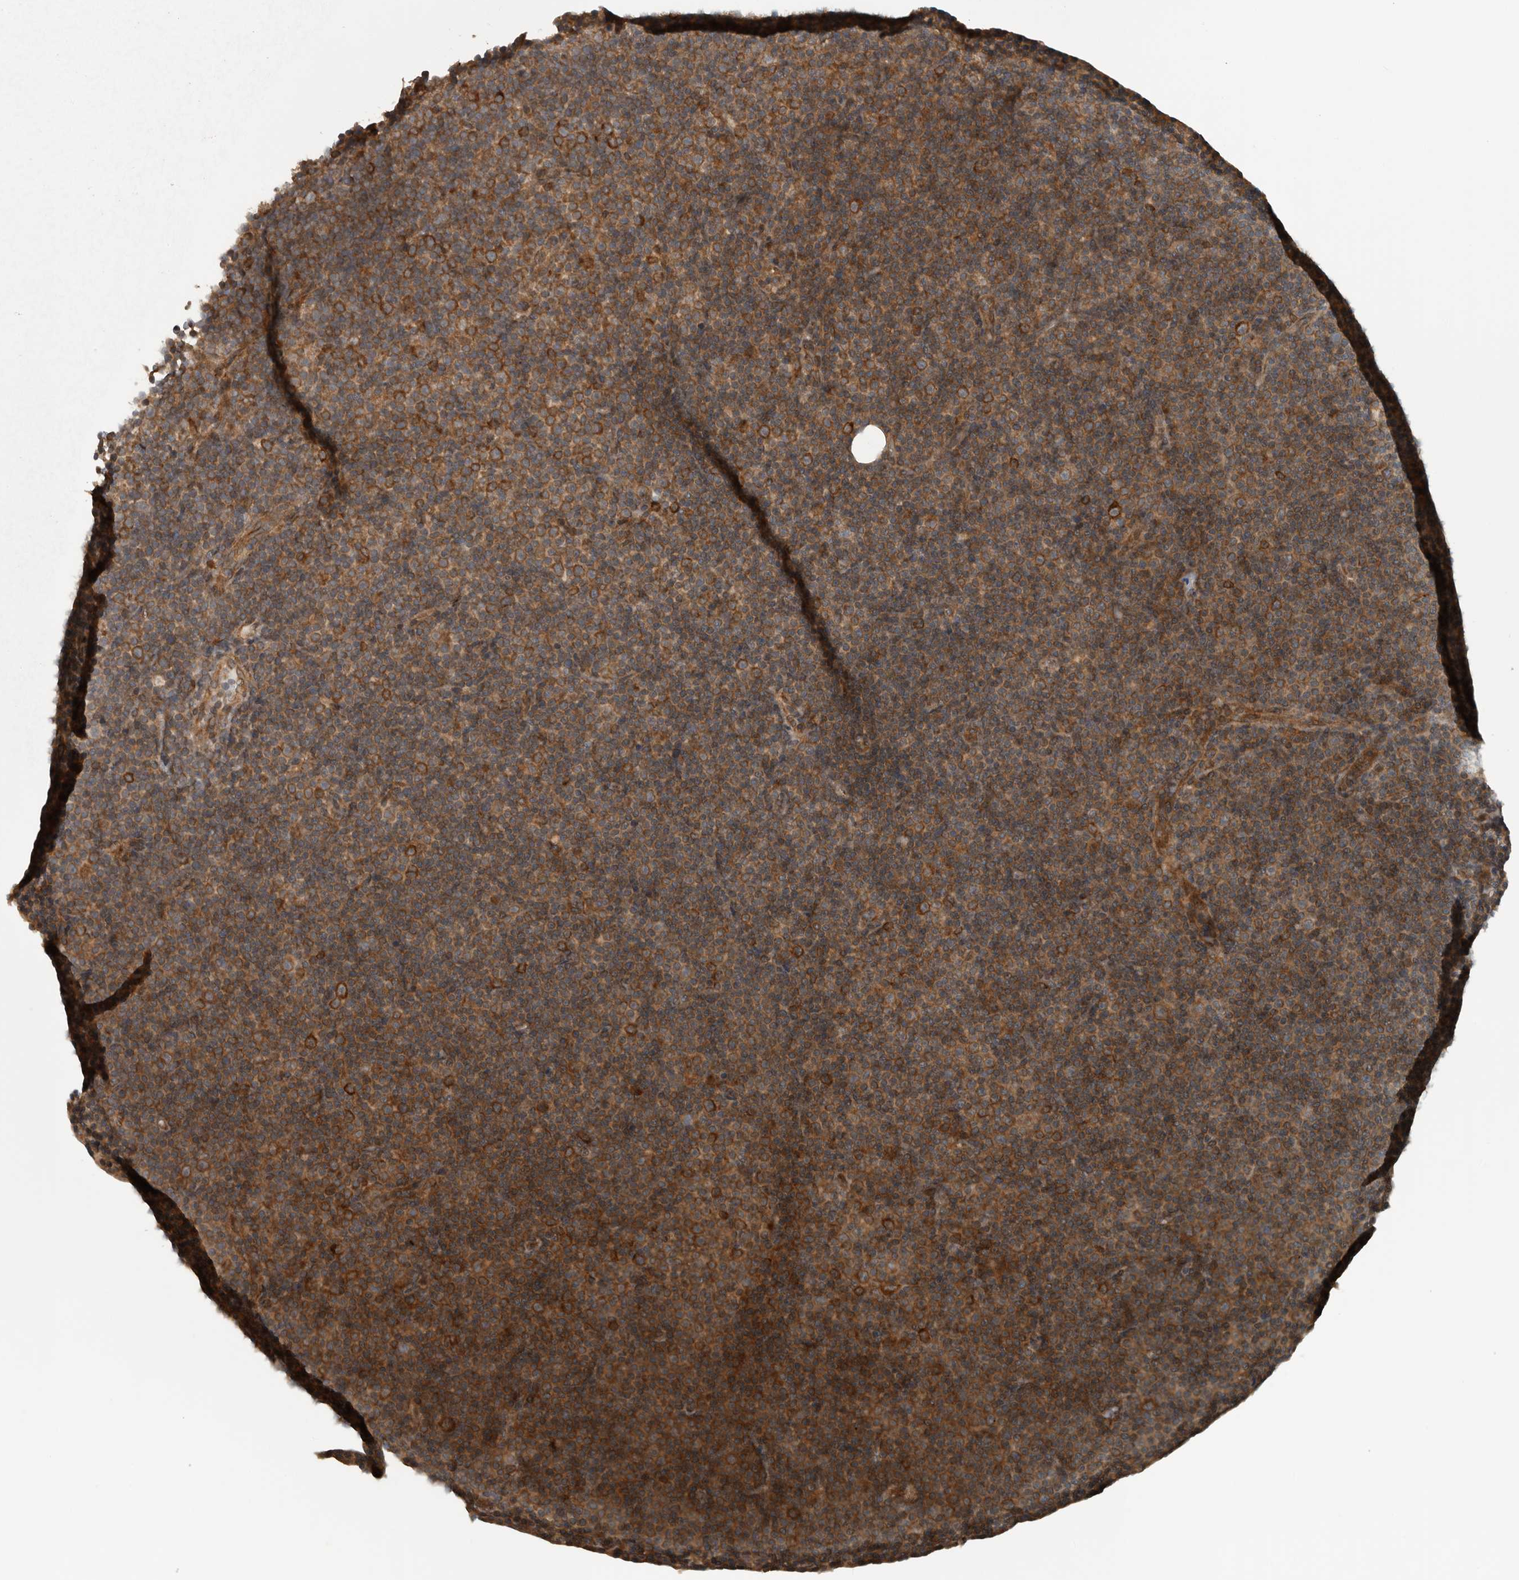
{"staining": {"intensity": "moderate", "quantity": "25%-75%", "location": "cytoplasmic/membranous"}, "tissue": "lymphoma", "cell_type": "Tumor cells", "image_type": "cancer", "snomed": [{"axis": "morphology", "description": "Malignant lymphoma, non-Hodgkin's type, Low grade"}, {"axis": "topography", "description": "Lymph node"}], "caption": "The micrograph exhibits staining of malignant lymphoma, non-Hodgkin's type (low-grade), revealing moderate cytoplasmic/membranous protein expression (brown color) within tumor cells. The staining is performed using DAB brown chromogen to label protein expression. The nuclei are counter-stained blue using hematoxylin.", "gene": "AMFR", "patient": {"sex": "female", "age": 67}}